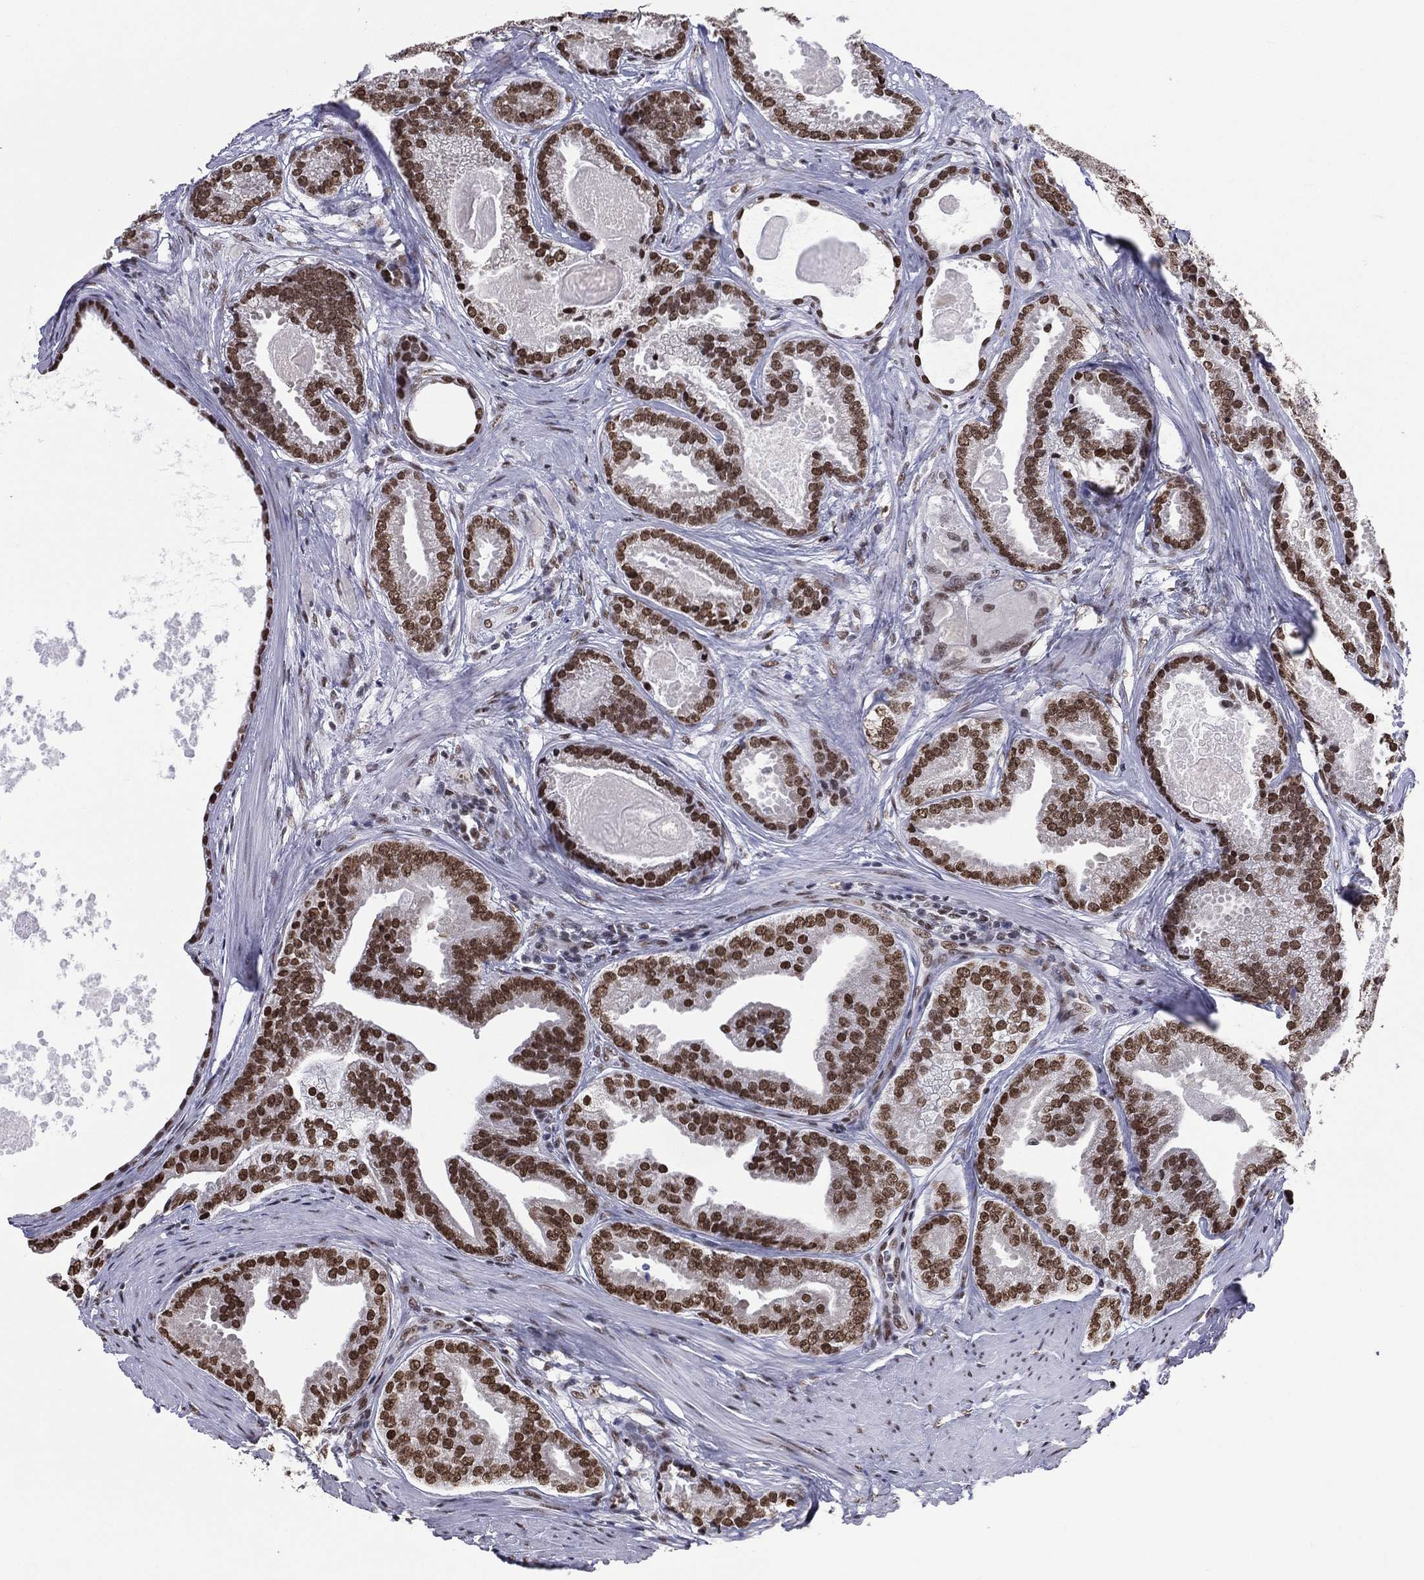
{"staining": {"intensity": "strong", "quantity": ">75%", "location": "nuclear"}, "tissue": "prostate cancer", "cell_type": "Tumor cells", "image_type": "cancer", "snomed": [{"axis": "morphology", "description": "Adenocarcinoma, NOS"}, {"axis": "morphology", "description": "Adenocarcinoma, High grade"}, {"axis": "topography", "description": "Prostate"}], "caption": "This micrograph exhibits immunohistochemistry (IHC) staining of human prostate cancer (high-grade adenocarcinoma), with high strong nuclear expression in about >75% of tumor cells.", "gene": "ZNF7", "patient": {"sex": "male", "age": 64}}